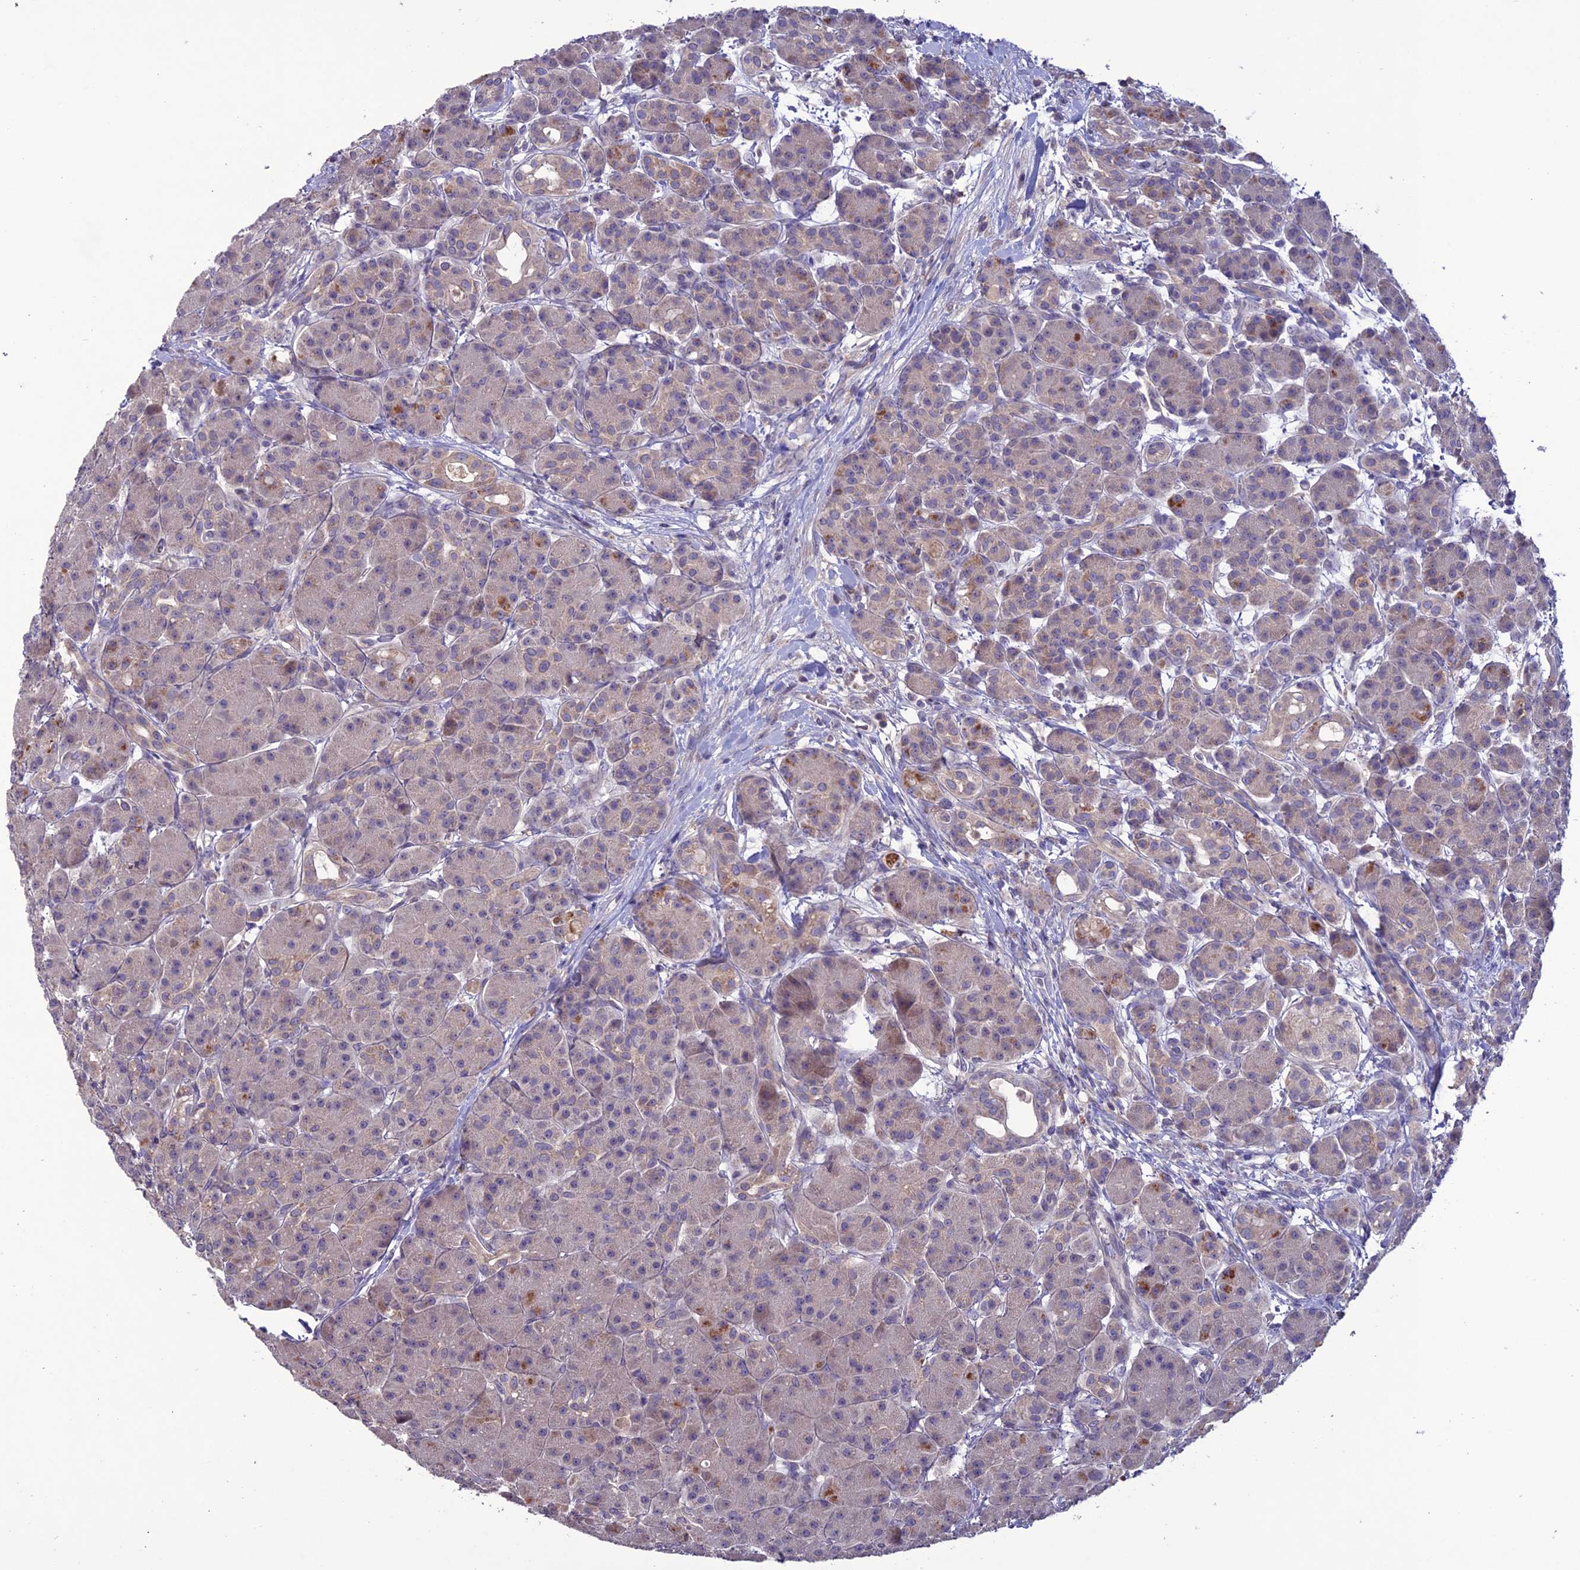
{"staining": {"intensity": "moderate", "quantity": "<25%", "location": "cytoplasmic/membranous"}, "tissue": "pancreas", "cell_type": "Exocrine glandular cells", "image_type": "normal", "snomed": [{"axis": "morphology", "description": "Normal tissue, NOS"}, {"axis": "topography", "description": "Pancreas"}], "caption": "The micrograph shows staining of benign pancreas, revealing moderate cytoplasmic/membranous protein staining (brown color) within exocrine glandular cells. The staining was performed using DAB to visualize the protein expression in brown, while the nuclei were stained in blue with hematoxylin (Magnification: 20x).", "gene": "C2orf76", "patient": {"sex": "male", "age": 63}}